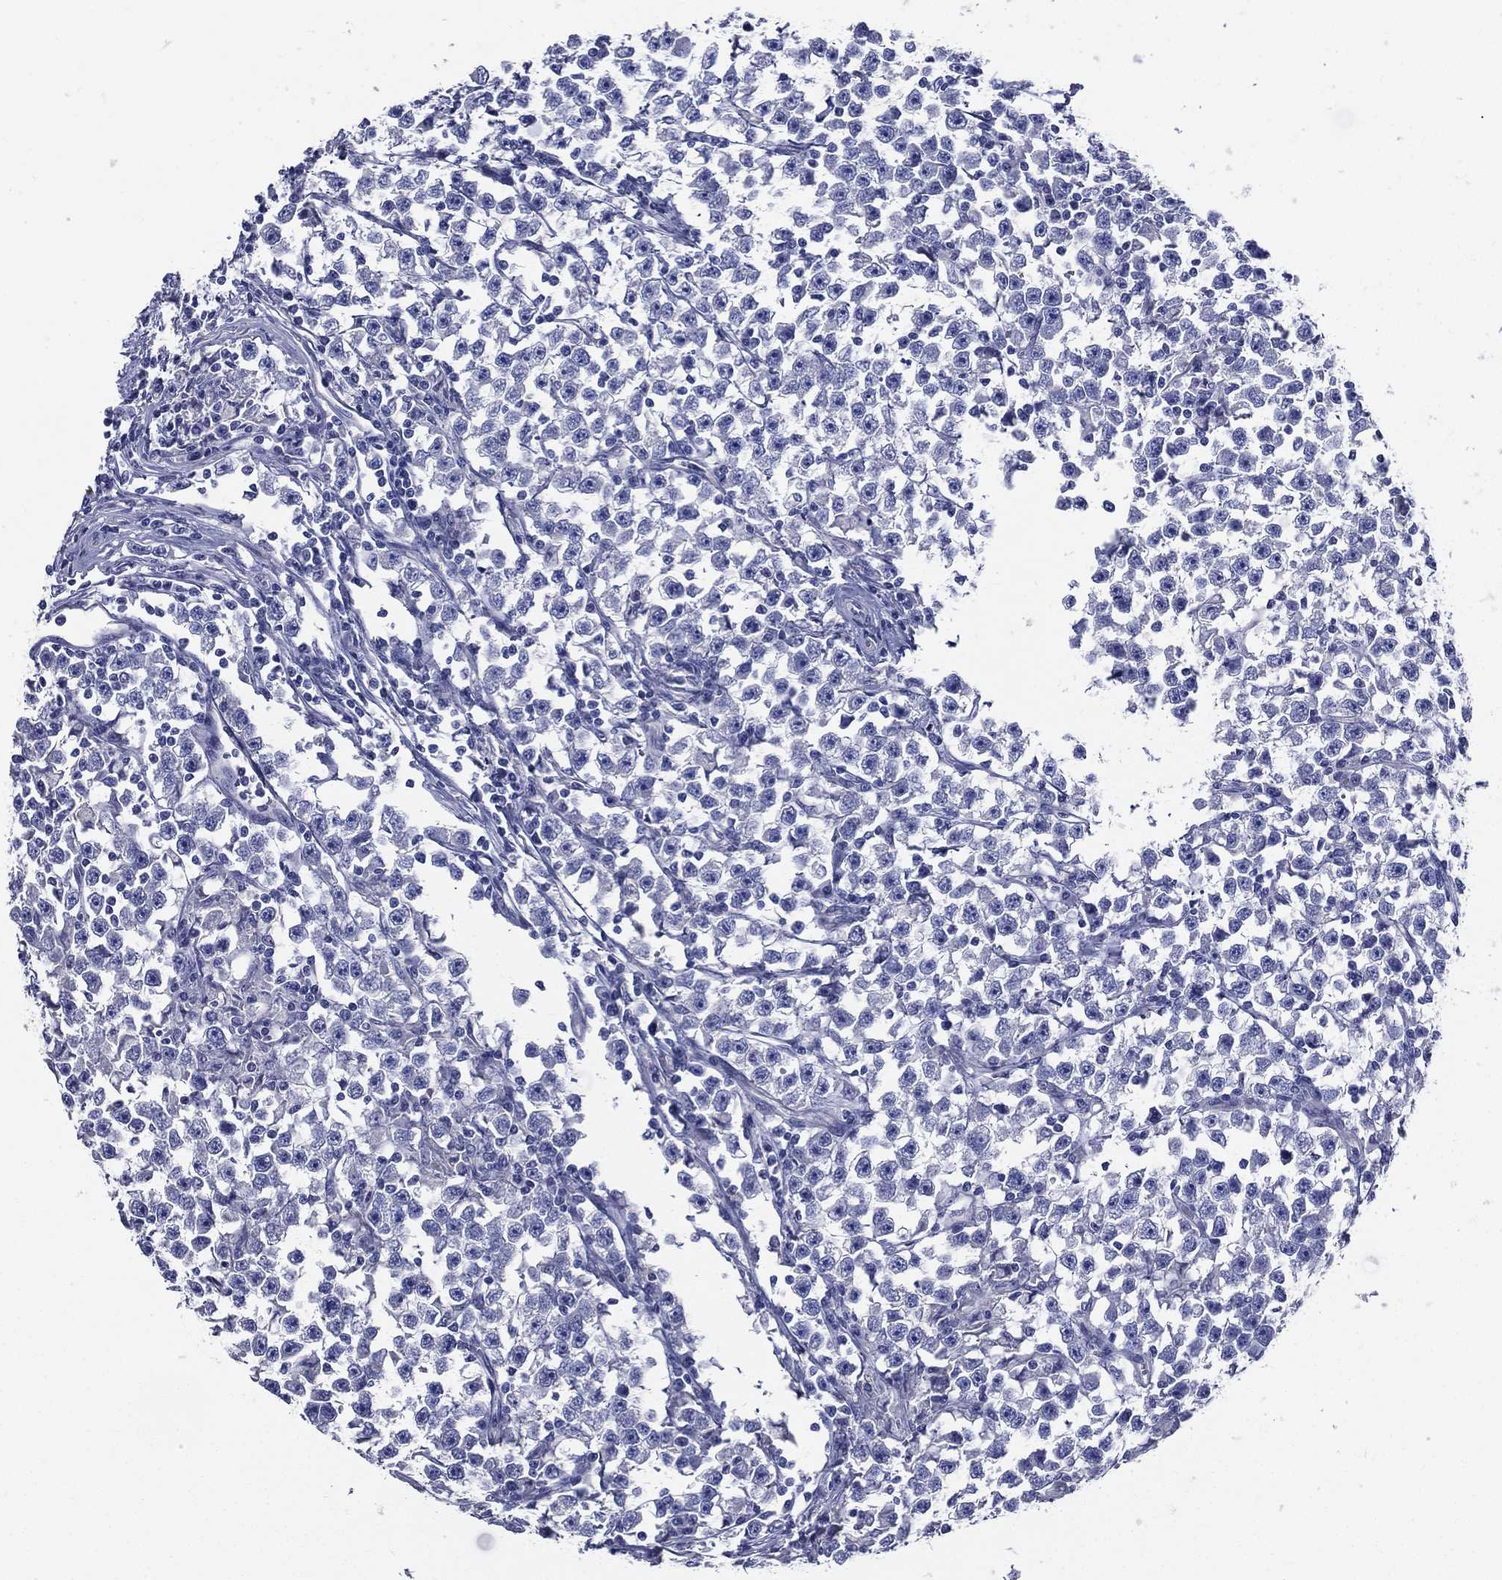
{"staining": {"intensity": "negative", "quantity": "none", "location": "none"}, "tissue": "testis cancer", "cell_type": "Tumor cells", "image_type": "cancer", "snomed": [{"axis": "morphology", "description": "Seminoma, NOS"}, {"axis": "topography", "description": "Testis"}], "caption": "Tumor cells show no significant staining in seminoma (testis). (Brightfield microscopy of DAB (3,3'-diaminobenzidine) immunohistochemistry at high magnification).", "gene": "DPYS", "patient": {"sex": "male", "age": 33}}